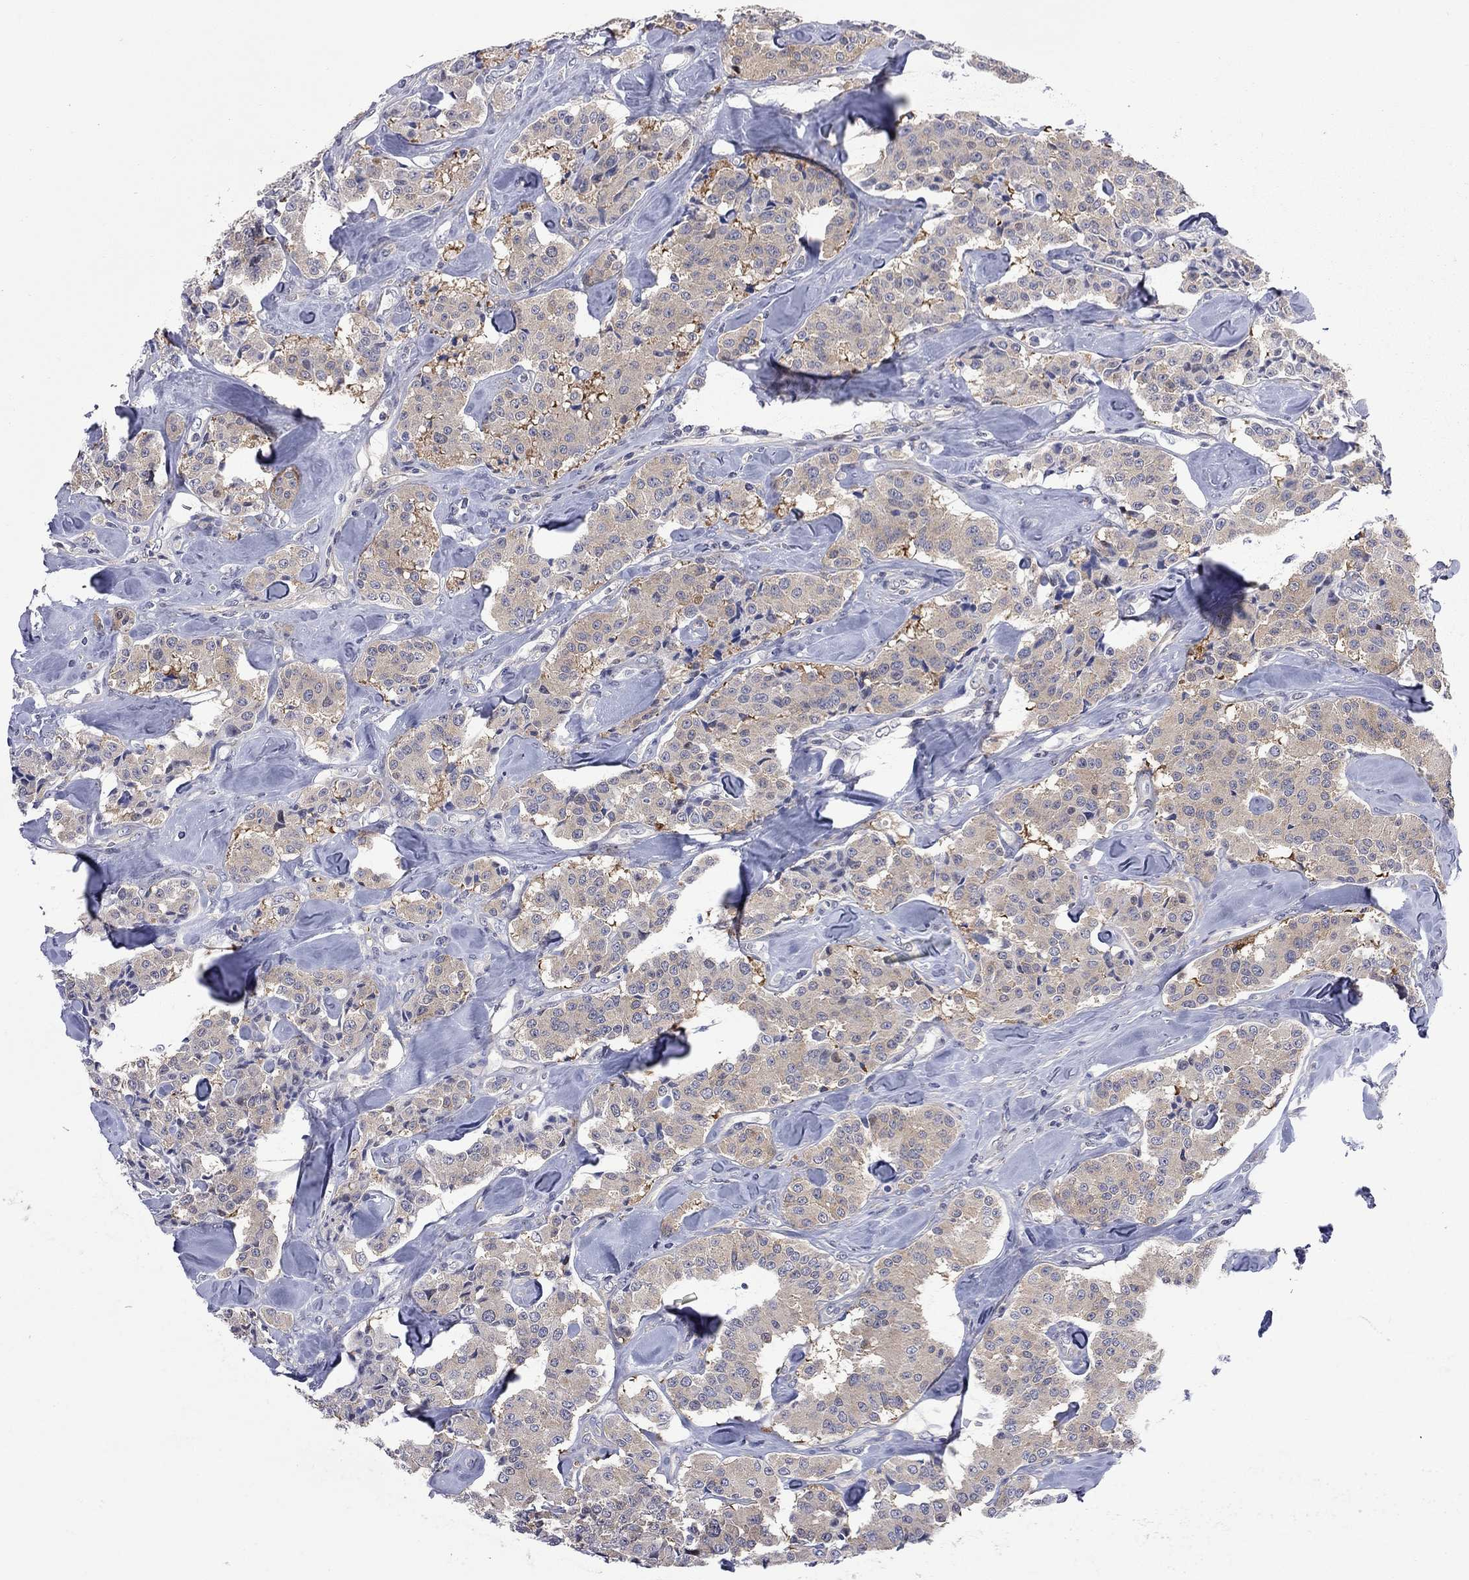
{"staining": {"intensity": "weak", "quantity": ">75%", "location": "cytoplasmic/membranous"}, "tissue": "carcinoid", "cell_type": "Tumor cells", "image_type": "cancer", "snomed": [{"axis": "morphology", "description": "Carcinoid, malignant, NOS"}, {"axis": "topography", "description": "Pancreas"}], "caption": "Weak cytoplasmic/membranous expression is present in approximately >75% of tumor cells in carcinoid. (DAB IHC with brightfield microscopy, high magnification).", "gene": "GALNT8", "patient": {"sex": "male", "age": 41}}